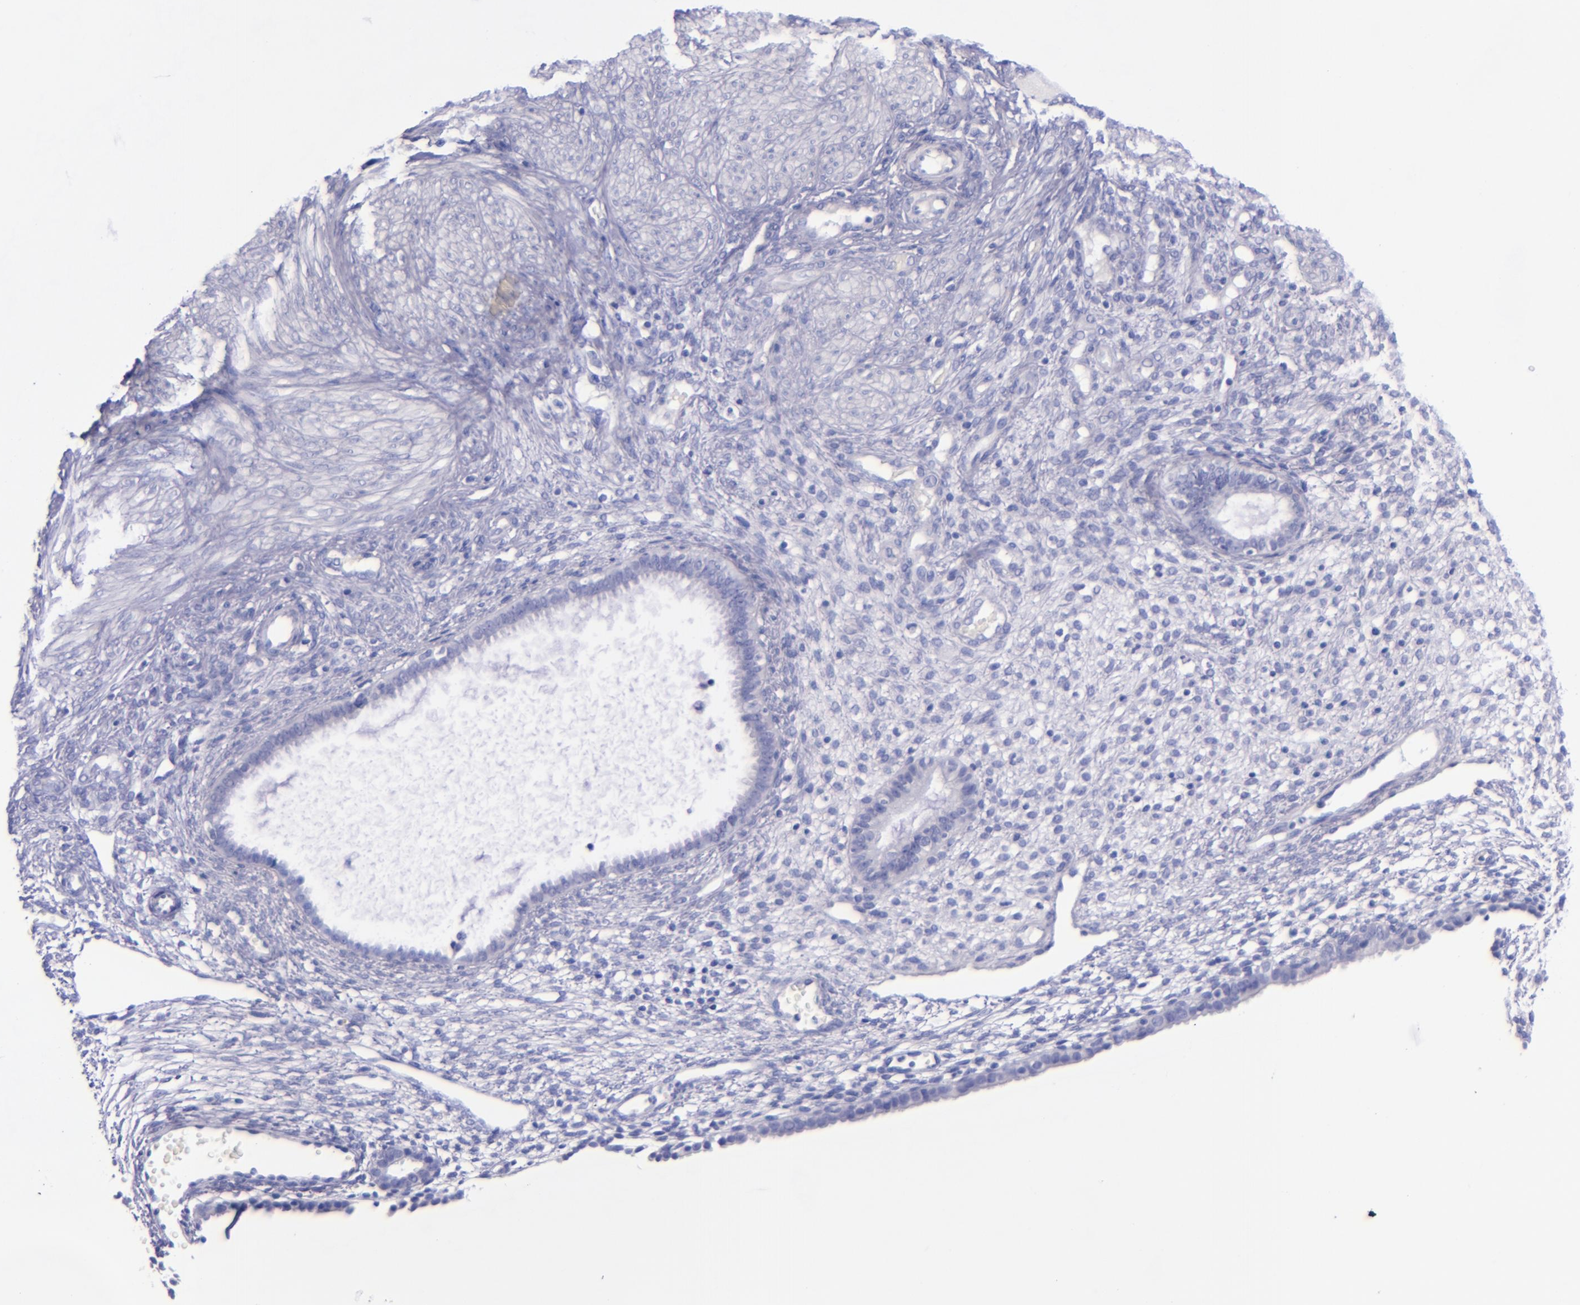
{"staining": {"intensity": "negative", "quantity": "none", "location": "none"}, "tissue": "endometrium", "cell_type": "Cells in endometrial stroma", "image_type": "normal", "snomed": [{"axis": "morphology", "description": "Normal tissue, NOS"}, {"axis": "topography", "description": "Endometrium"}], "caption": "High power microscopy photomicrograph of an immunohistochemistry (IHC) histopathology image of unremarkable endometrium, revealing no significant staining in cells in endometrial stroma. (DAB immunohistochemistry with hematoxylin counter stain).", "gene": "LAG3", "patient": {"sex": "female", "age": 72}}